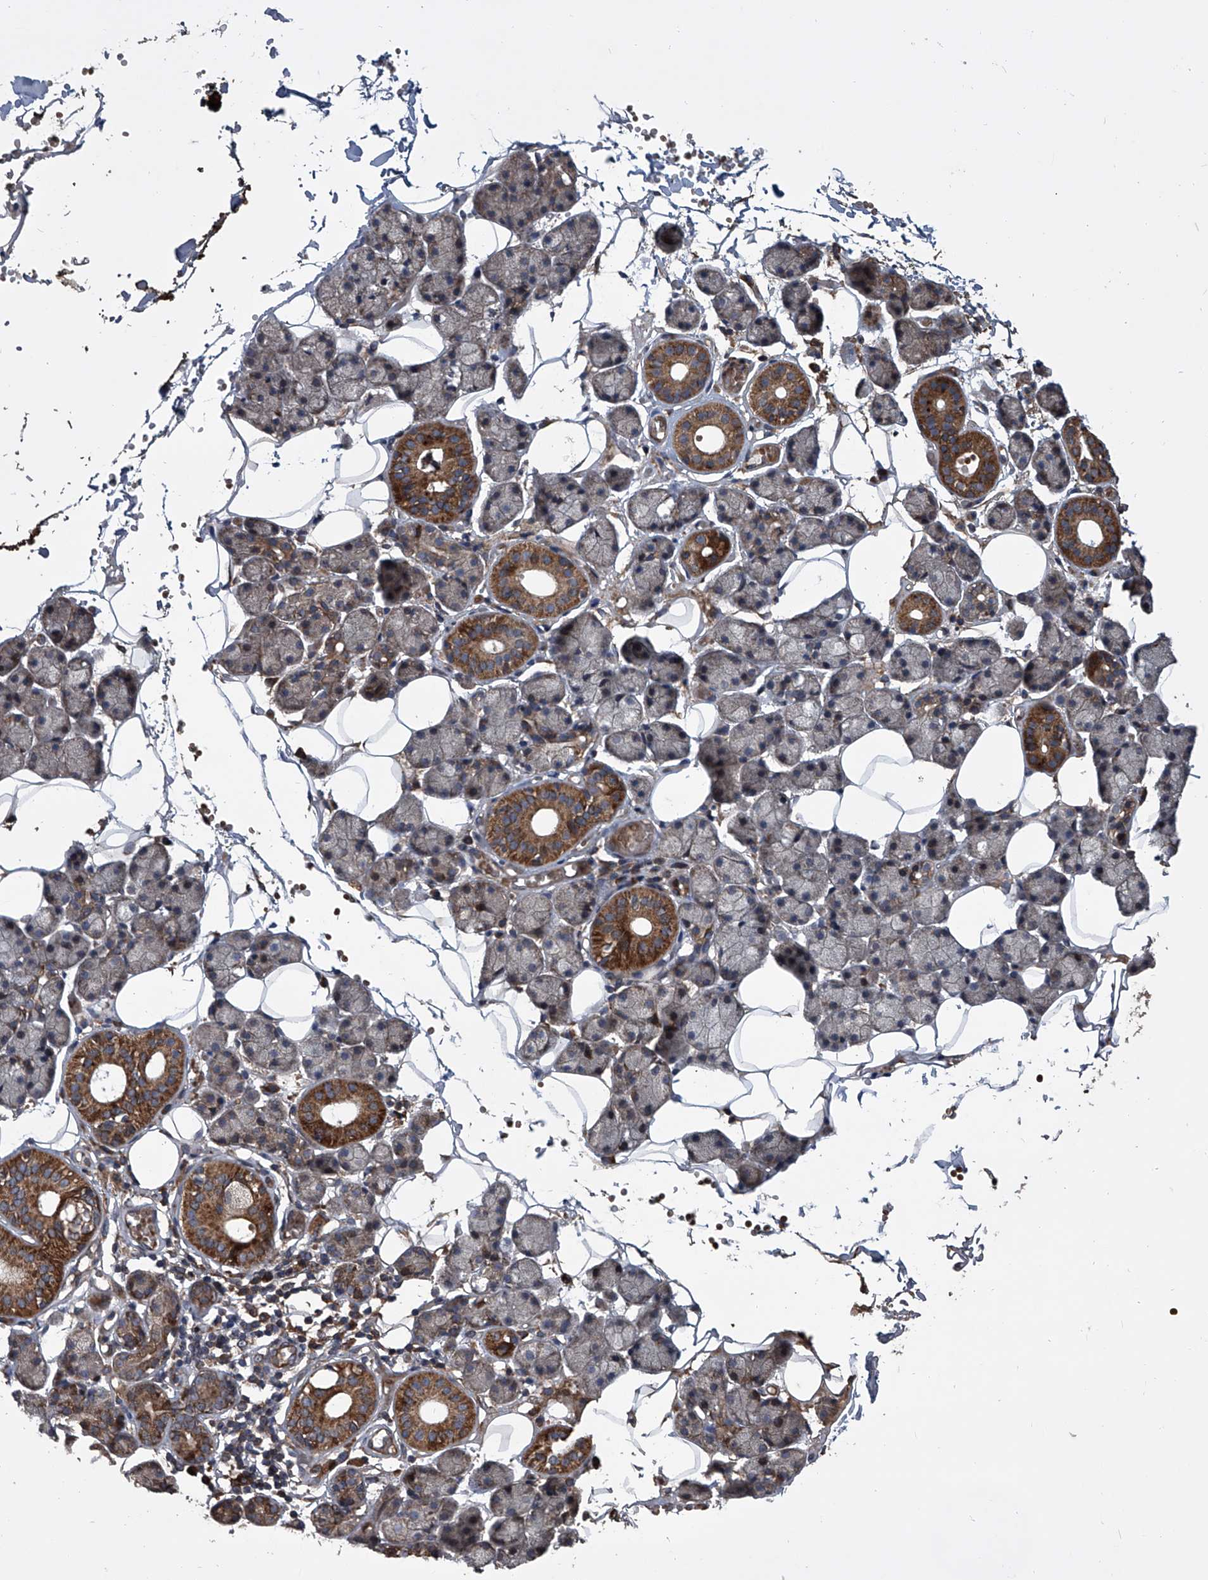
{"staining": {"intensity": "strong", "quantity": "25%-75%", "location": "cytoplasmic/membranous"}, "tissue": "salivary gland", "cell_type": "Glandular cells", "image_type": "normal", "snomed": [{"axis": "morphology", "description": "Normal tissue, NOS"}, {"axis": "topography", "description": "Salivary gland"}], "caption": "IHC (DAB (3,3'-diaminobenzidine)) staining of unremarkable salivary gland reveals strong cytoplasmic/membranous protein positivity in approximately 25%-75% of glandular cells. (DAB (3,3'-diaminobenzidine) = brown stain, brightfield microscopy at high magnification).", "gene": "EVA1C", "patient": {"sex": "female", "age": 33}}